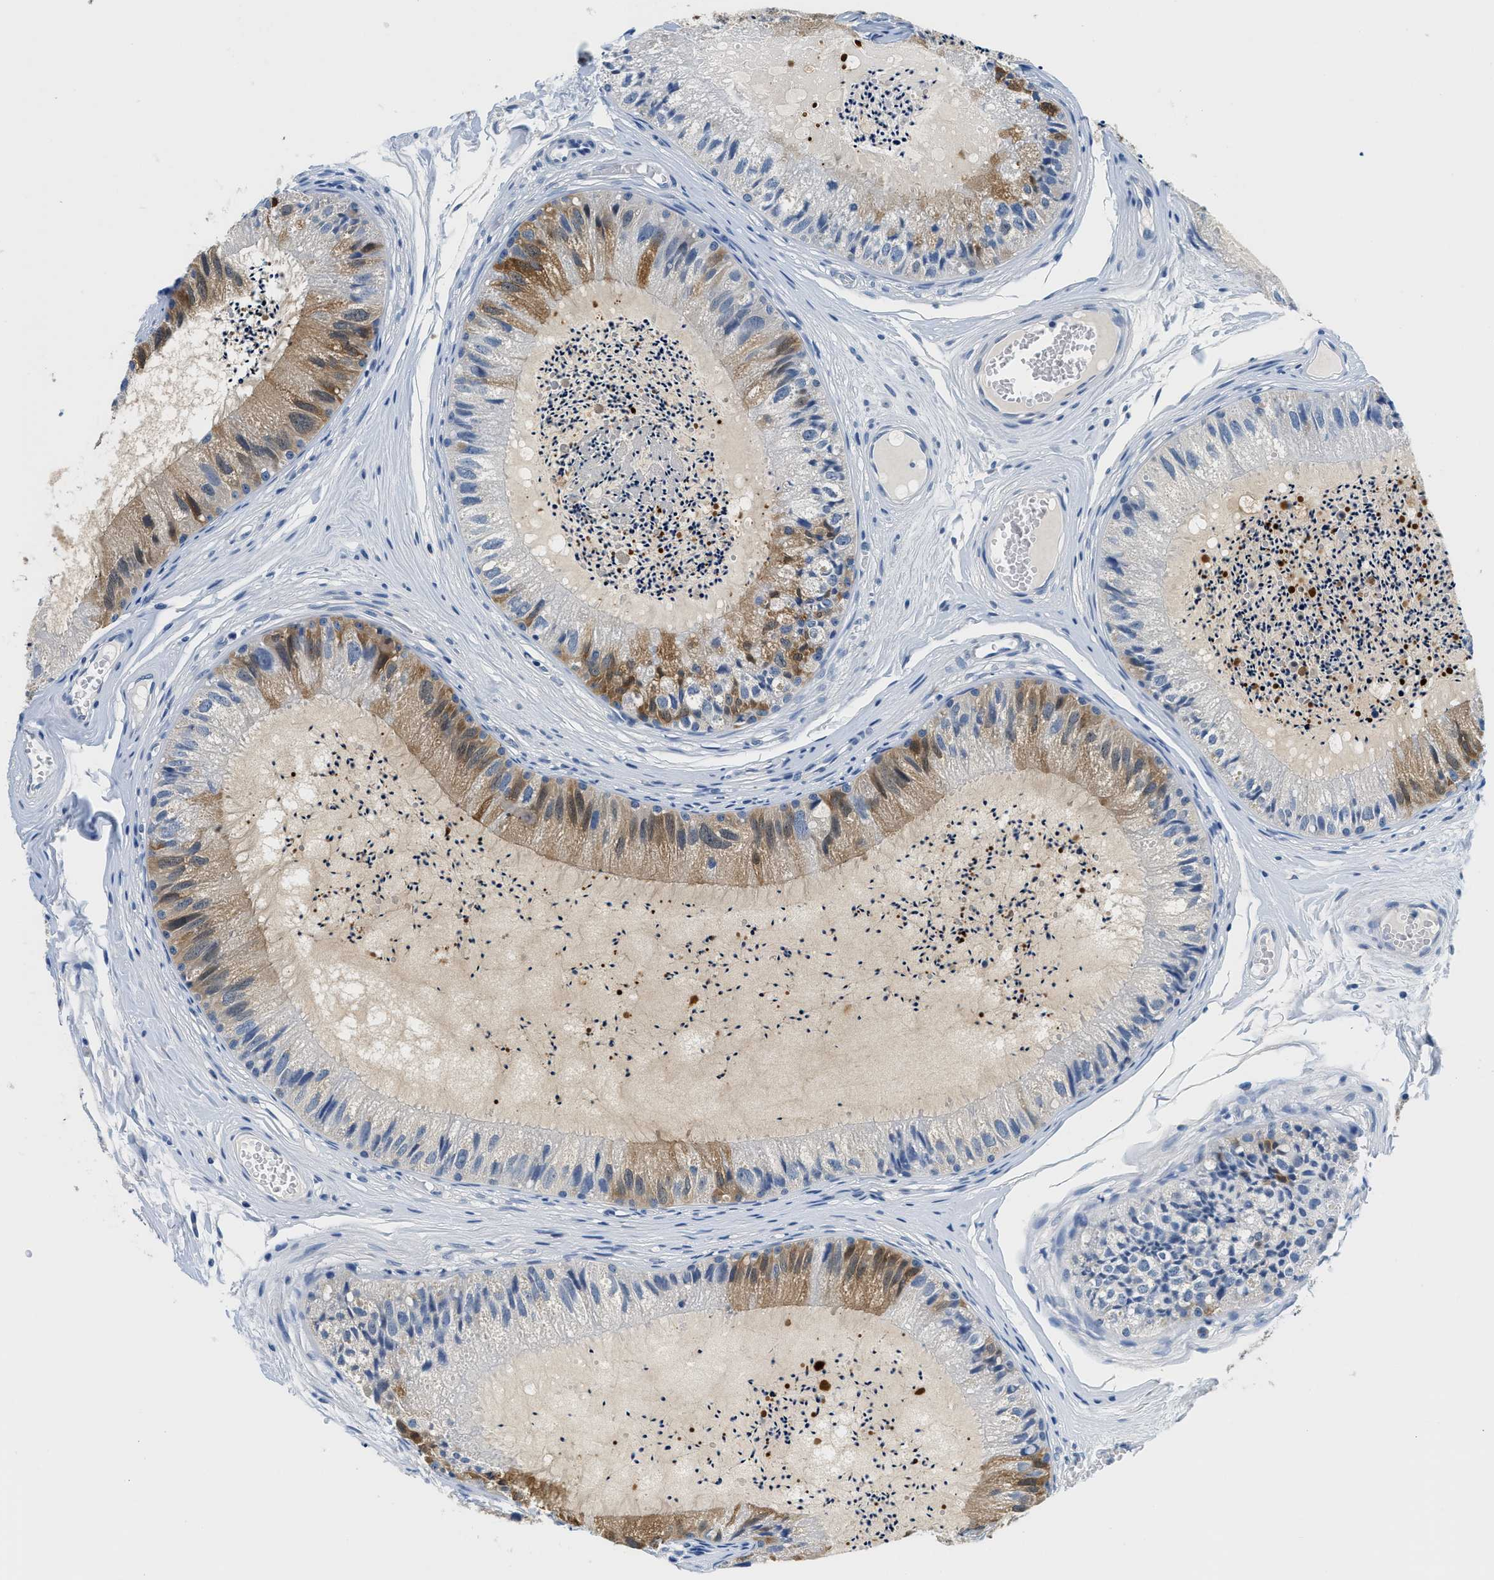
{"staining": {"intensity": "moderate", "quantity": ">75%", "location": "cytoplasmic/membranous"}, "tissue": "epididymis", "cell_type": "Glandular cells", "image_type": "normal", "snomed": [{"axis": "morphology", "description": "Normal tissue, NOS"}, {"axis": "topography", "description": "Epididymis"}], "caption": "Approximately >75% of glandular cells in normal human epididymis exhibit moderate cytoplasmic/membranous protein staining as visualized by brown immunohistochemical staining.", "gene": "GSTM3", "patient": {"sex": "male", "age": 31}}